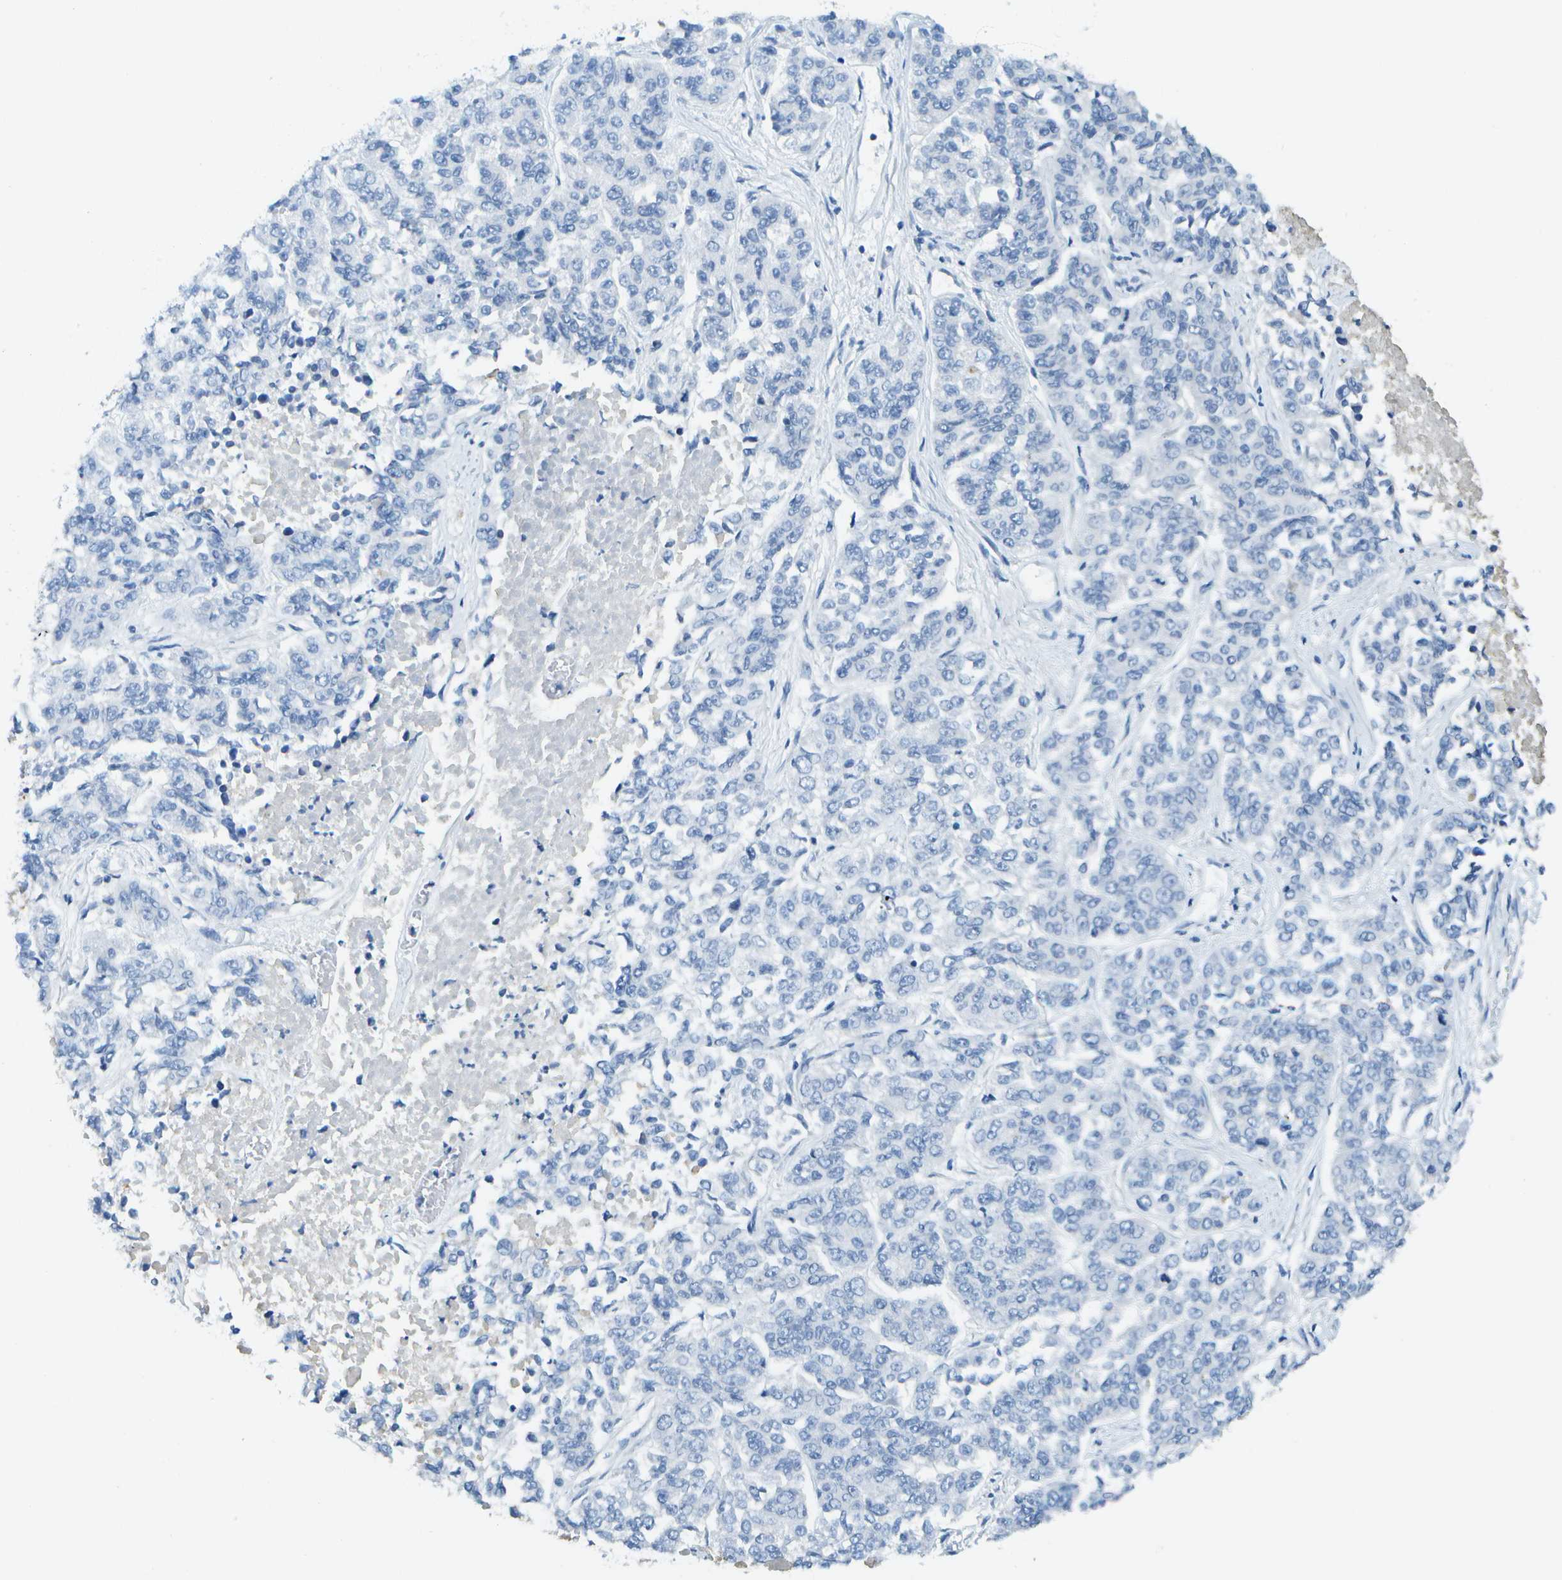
{"staining": {"intensity": "negative", "quantity": "none", "location": "none"}, "tissue": "lung cancer", "cell_type": "Tumor cells", "image_type": "cancer", "snomed": [{"axis": "morphology", "description": "Adenocarcinoma, NOS"}, {"axis": "topography", "description": "Lung"}], "caption": "Histopathology image shows no significant protein staining in tumor cells of lung cancer. (Brightfield microscopy of DAB (3,3'-diaminobenzidine) IHC at high magnification).", "gene": "C1S", "patient": {"sex": "male", "age": 84}}